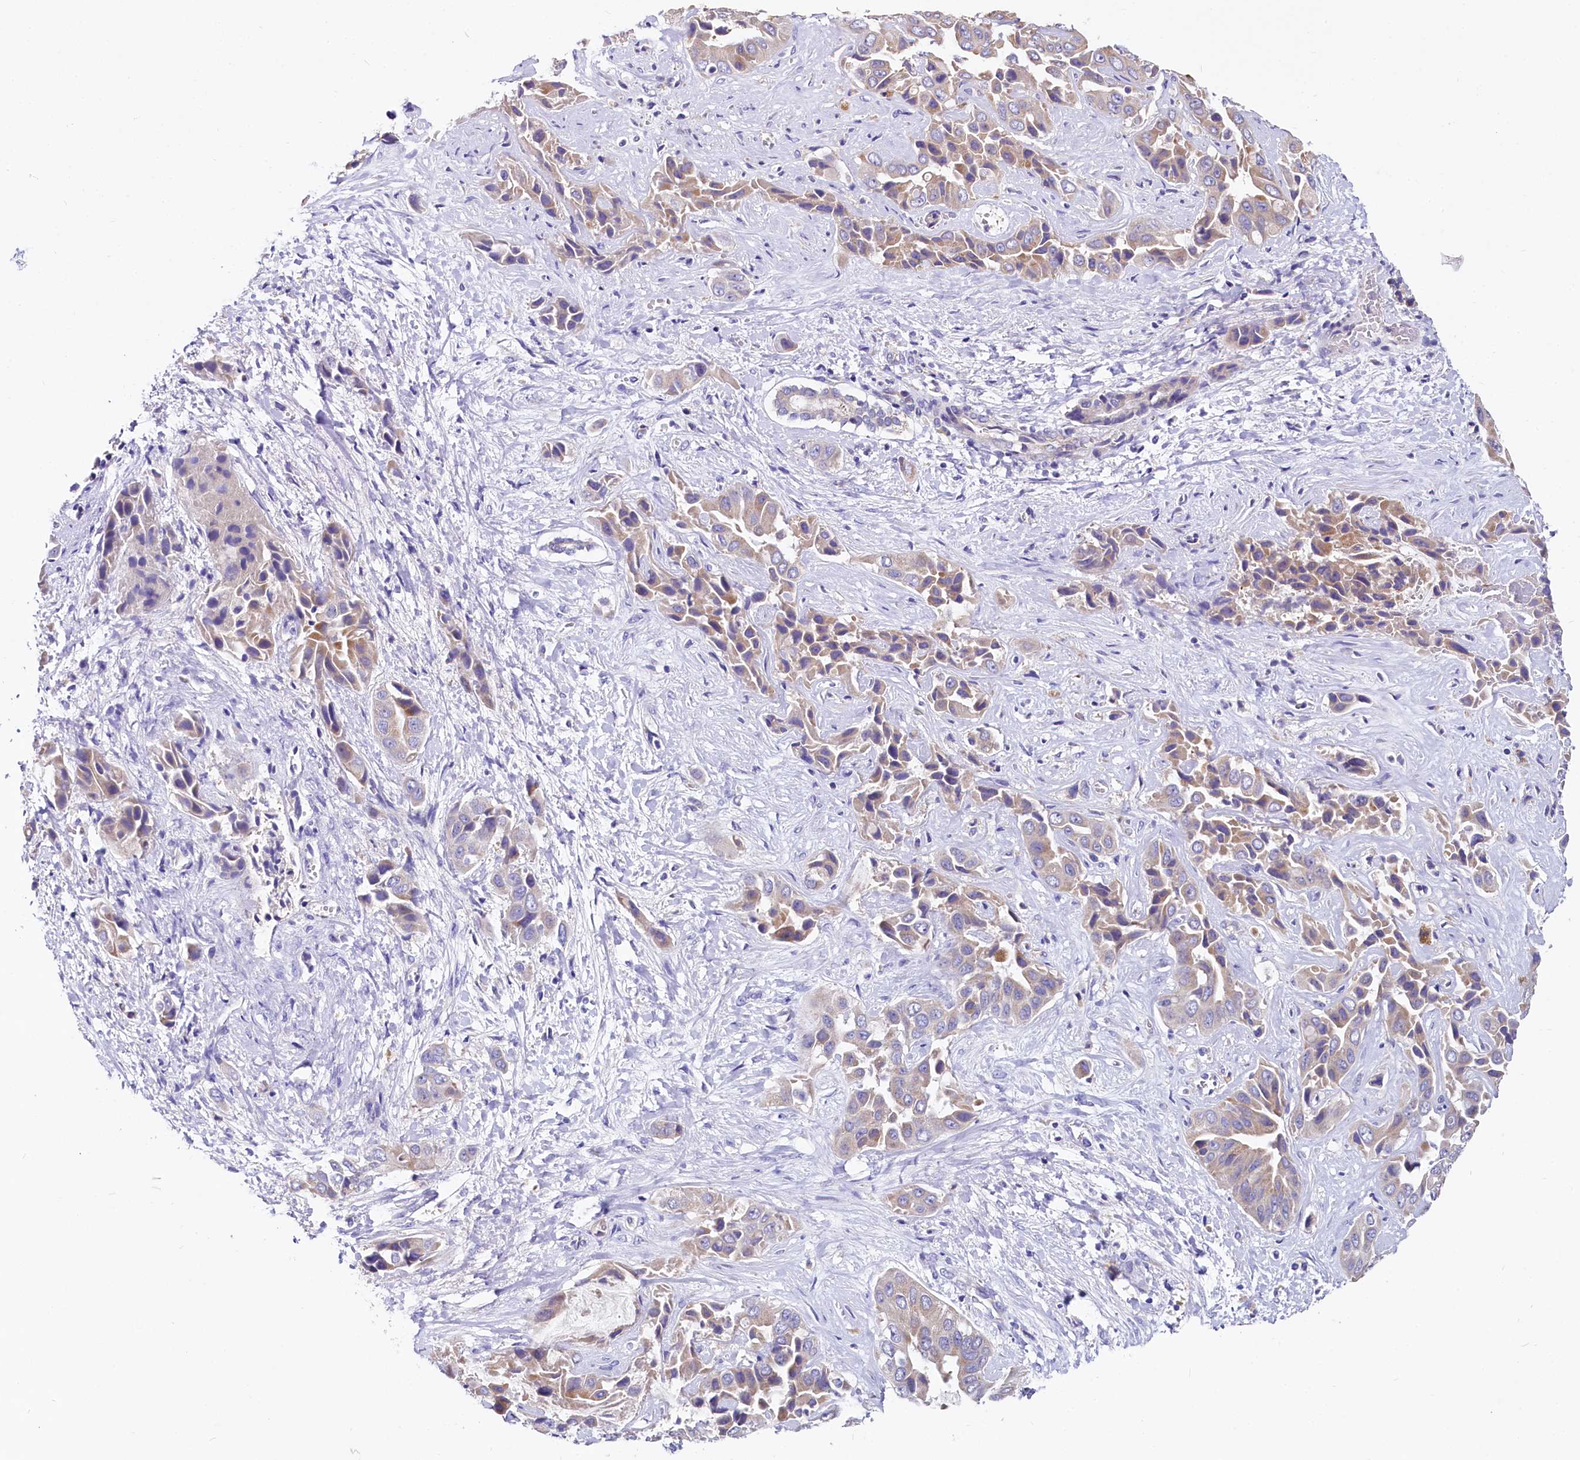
{"staining": {"intensity": "weak", "quantity": "25%-75%", "location": "cytoplasmic/membranous"}, "tissue": "liver cancer", "cell_type": "Tumor cells", "image_type": "cancer", "snomed": [{"axis": "morphology", "description": "Cholangiocarcinoma"}, {"axis": "topography", "description": "Liver"}], "caption": "Liver cholangiocarcinoma stained for a protein (brown) exhibits weak cytoplasmic/membranous positive positivity in about 25%-75% of tumor cells.", "gene": "QARS1", "patient": {"sex": "female", "age": 52}}